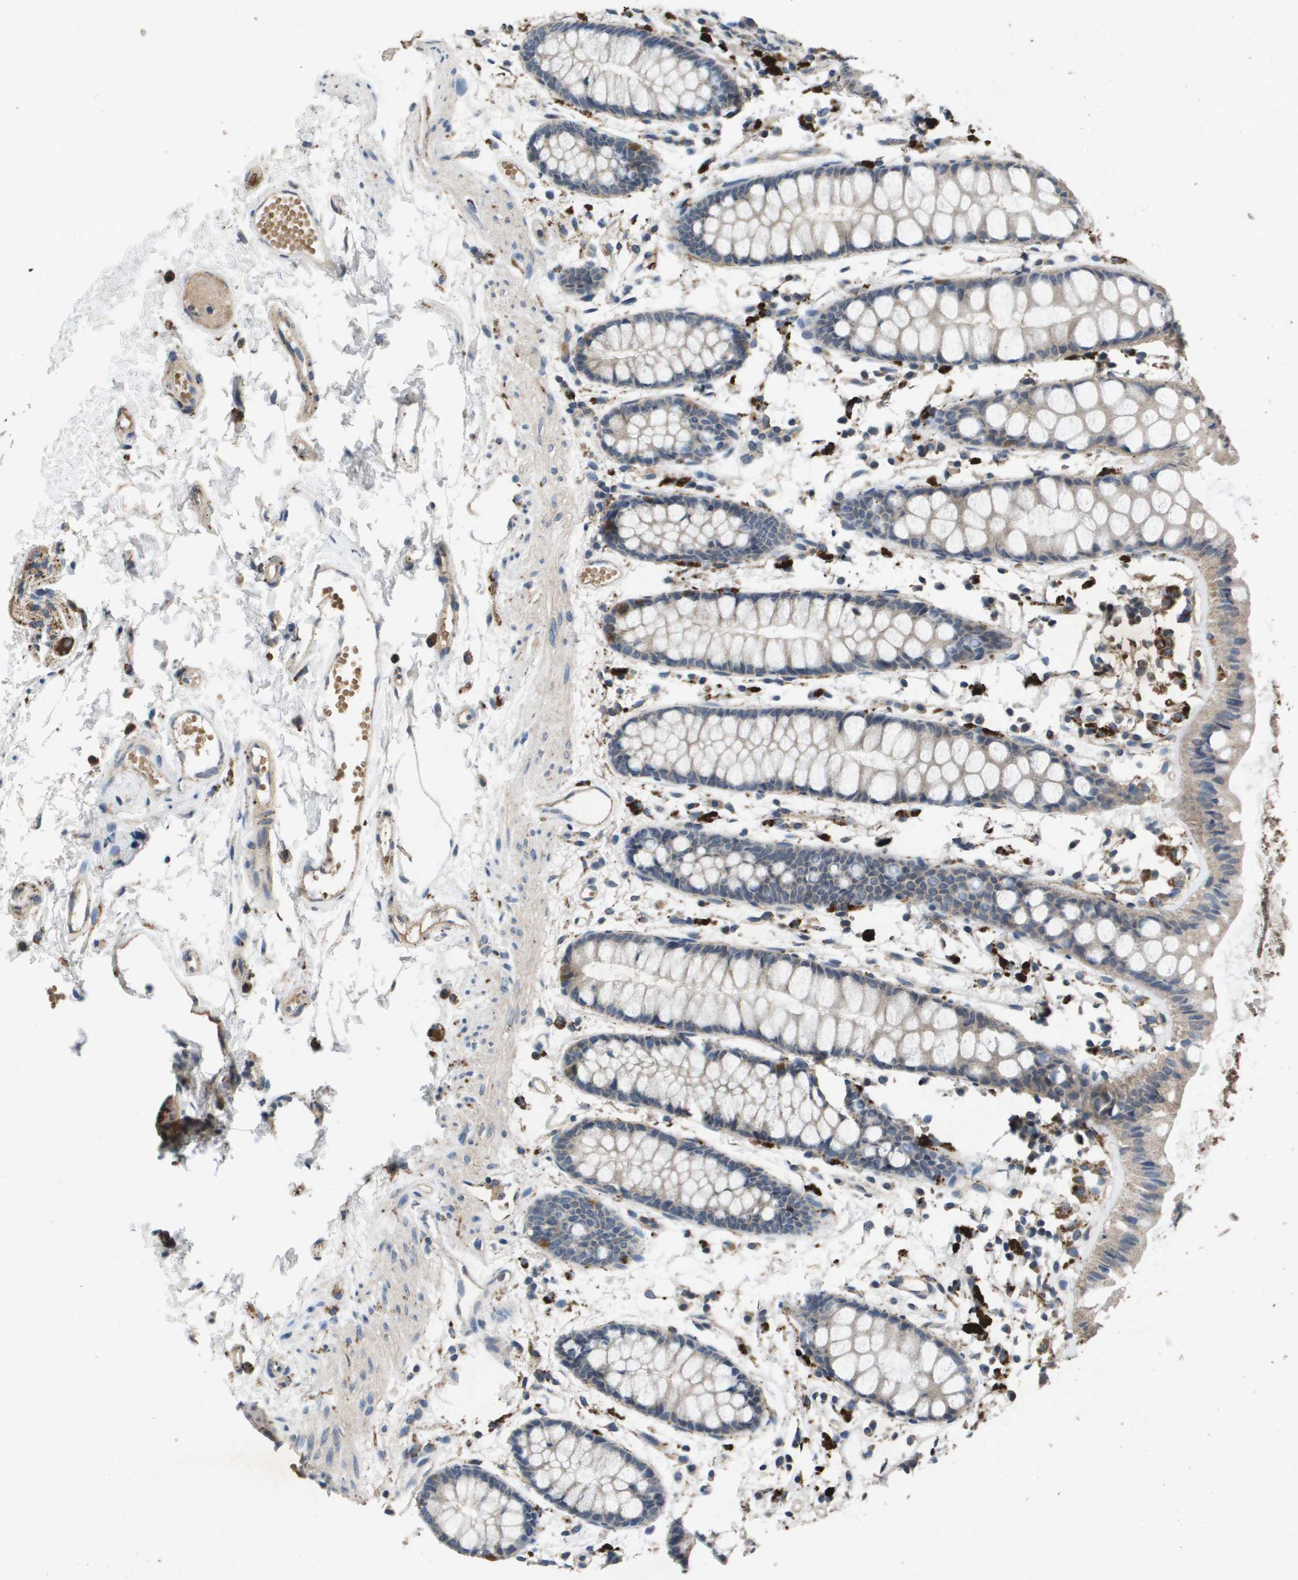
{"staining": {"intensity": "weak", "quantity": ">75%", "location": "cytoplasmic/membranous"}, "tissue": "rectum", "cell_type": "Glandular cells", "image_type": "normal", "snomed": [{"axis": "morphology", "description": "Normal tissue, NOS"}, {"axis": "topography", "description": "Rectum"}], "caption": "Normal rectum demonstrates weak cytoplasmic/membranous positivity in about >75% of glandular cells, visualized by immunohistochemistry.", "gene": "PROC", "patient": {"sex": "female", "age": 66}}